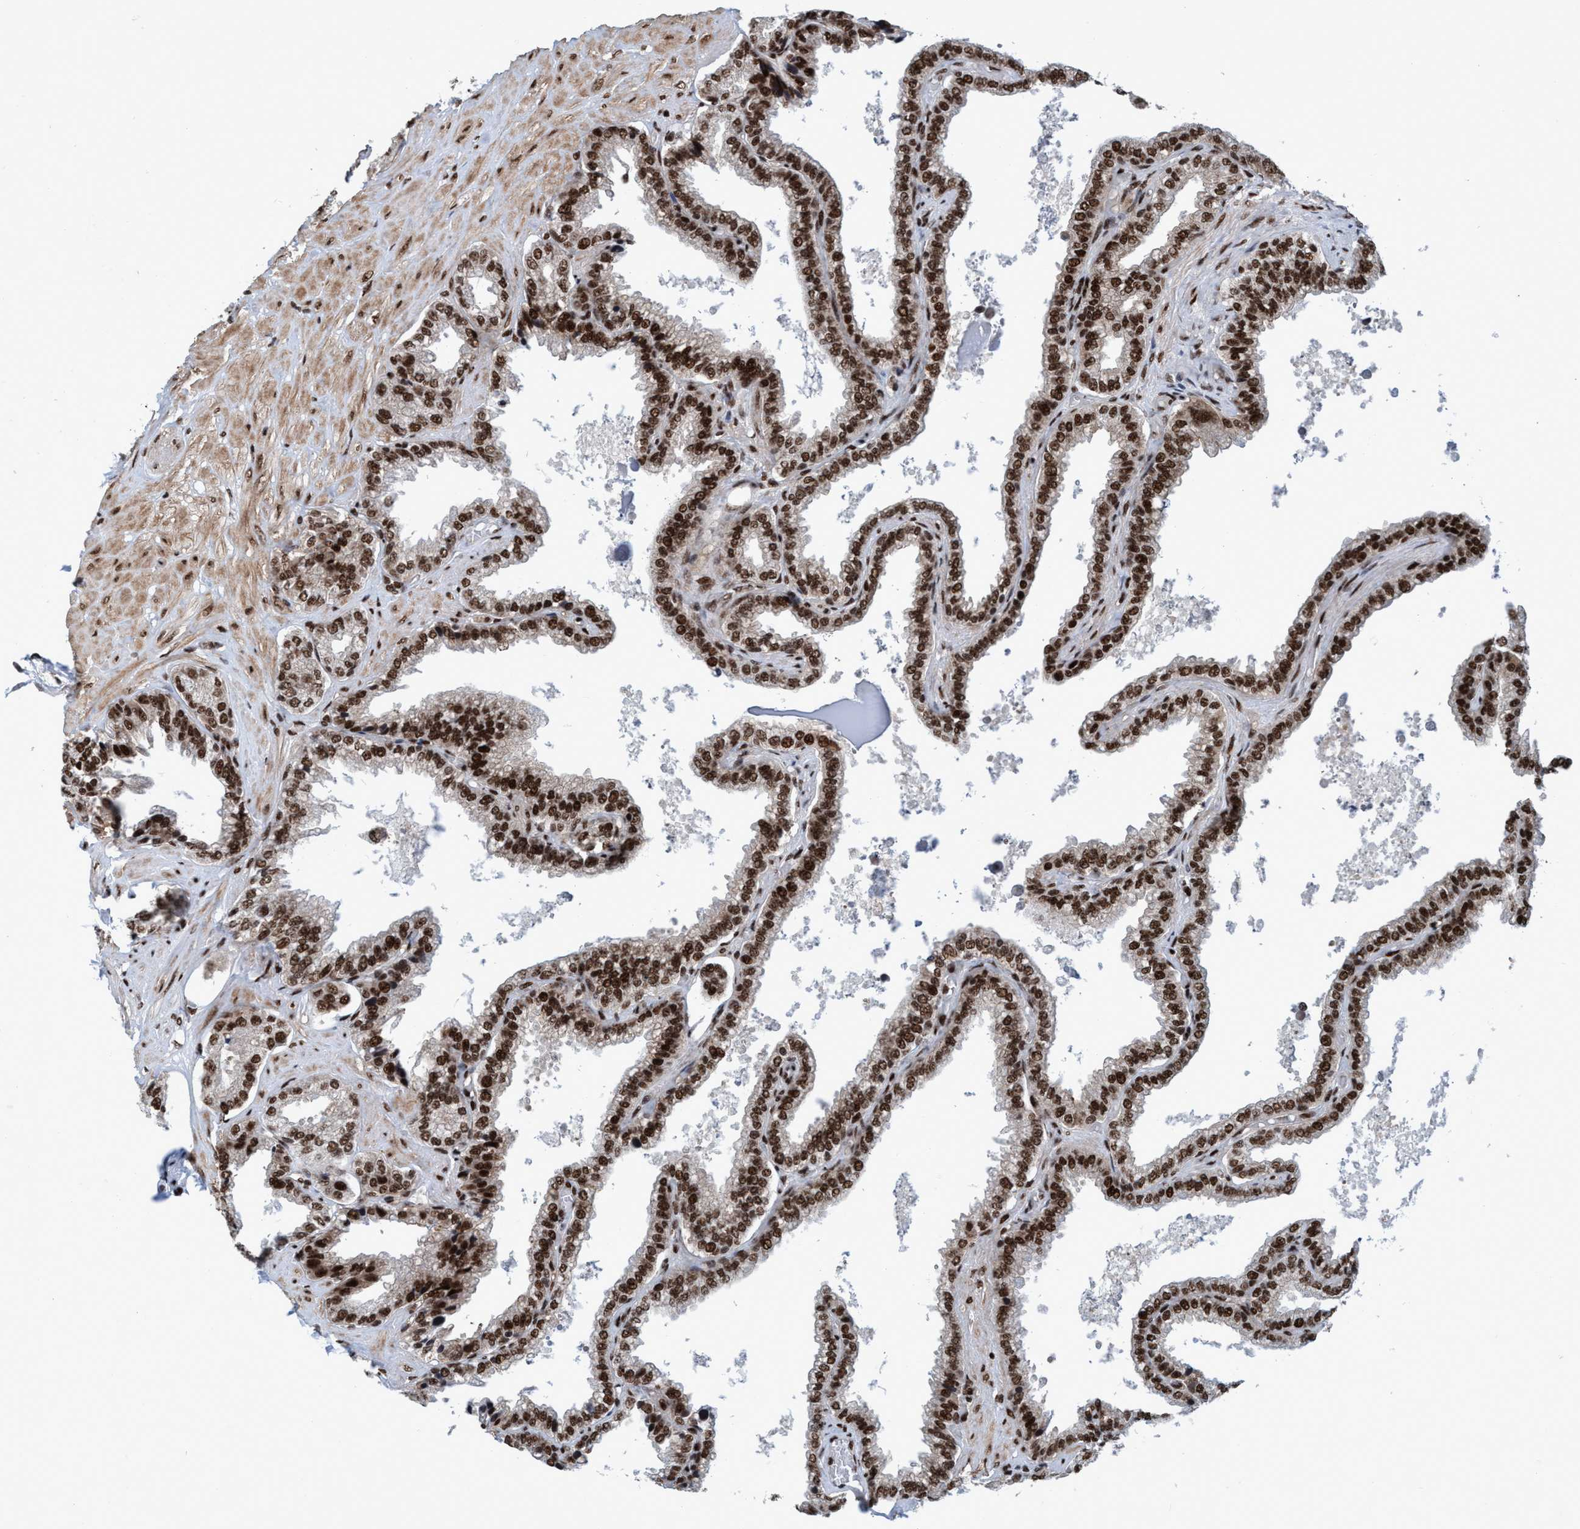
{"staining": {"intensity": "strong", "quantity": ">75%", "location": "nuclear"}, "tissue": "seminal vesicle", "cell_type": "Glandular cells", "image_type": "normal", "snomed": [{"axis": "morphology", "description": "Normal tissue, NOS"}, {"axis": "topography", "description": "Seminal veicle"}], "caption": "DAB (3,3'-diaminobenzidine) immunohistochemical staining of unremarkable human seminal vesicle demonstrates strong nuclear protein positivity in approximately >75% of glandular cells. The staining was performed using DAB (3,3'-diaminobenzidine), with brown indicating positive protein expression. Nuclei are stained blue with hematoxylin.", "gene": "TOPBP1", "patient": {"sex": "male", "age": 46}}